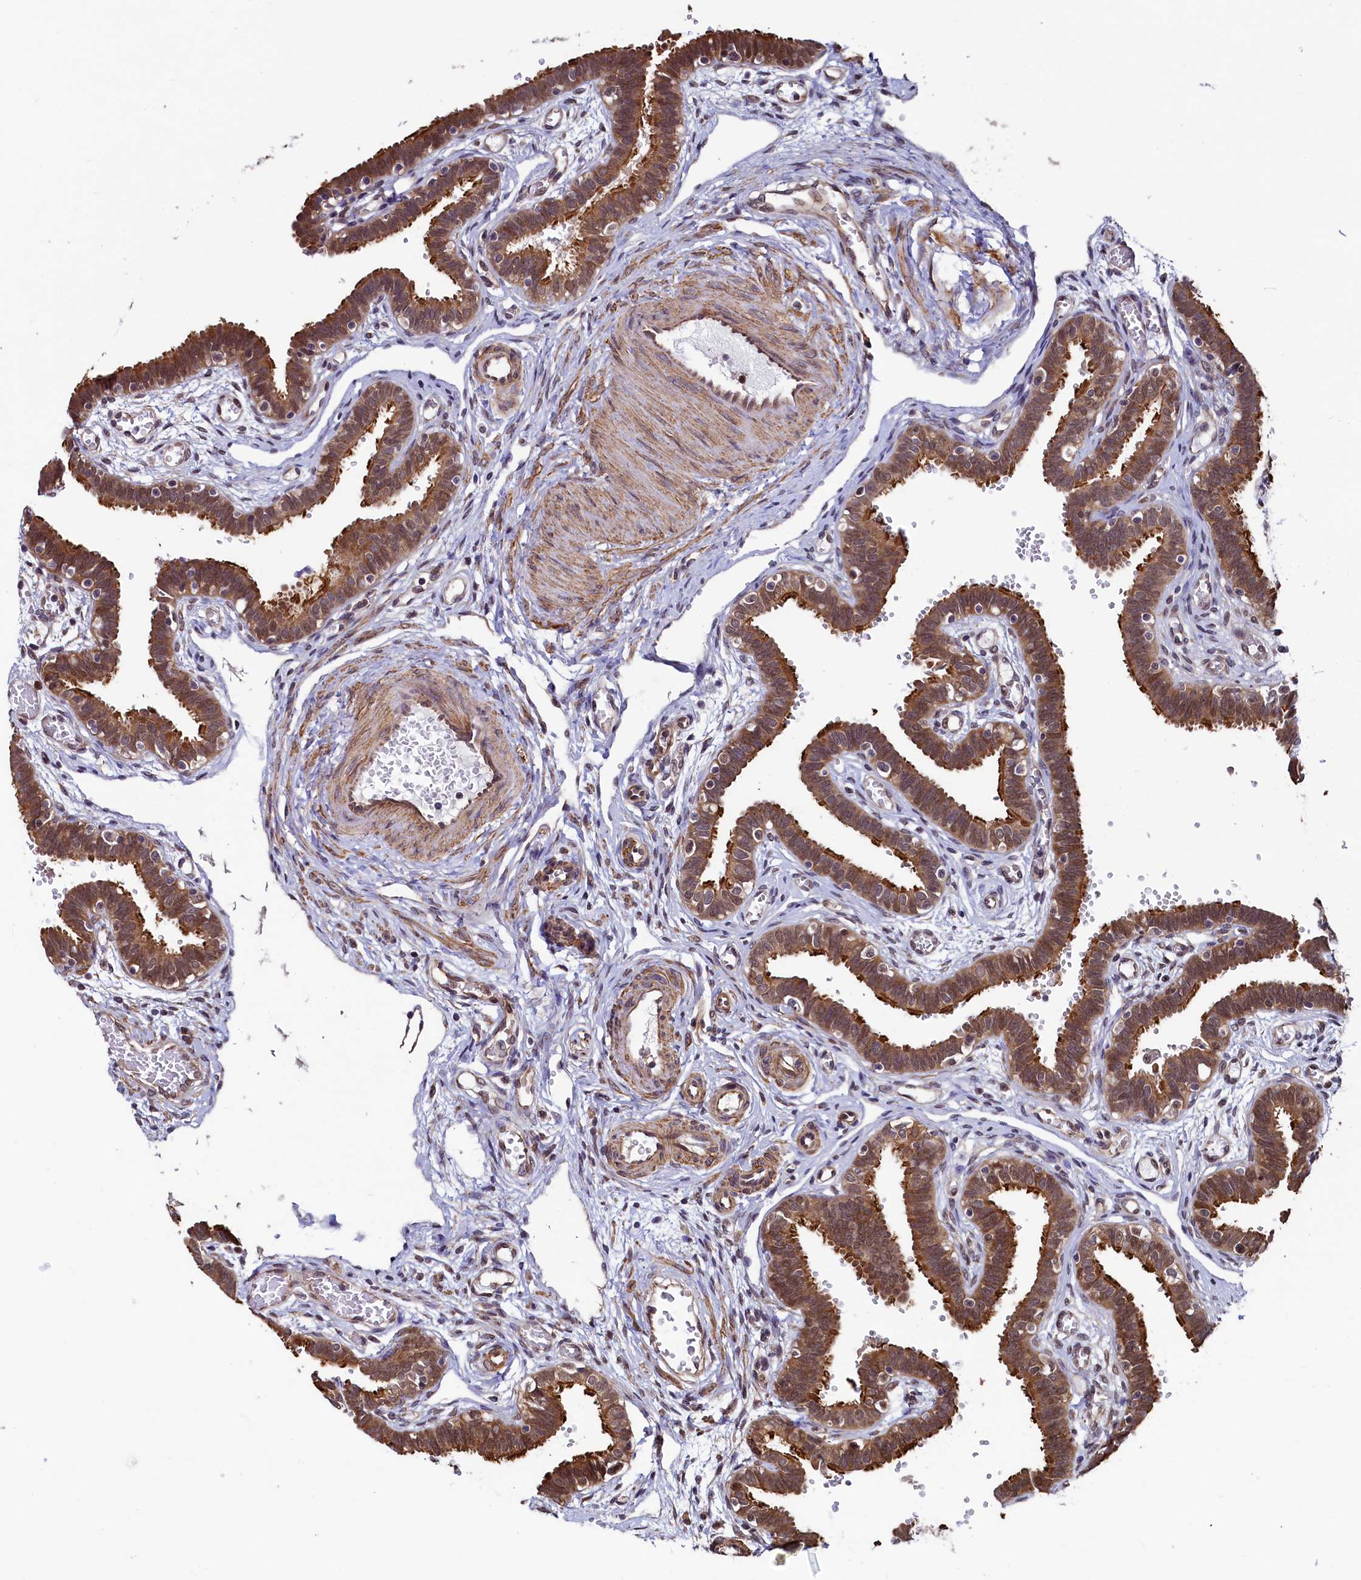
{"staining": {"intensity": "strong", "quantity": "25%-75%", "location": "cytoplasmic/membranous"}, "tissue": "fallopian tube", "cell_type": "Glandular cells", "image_type": "normal", "snomed": [{"axis": "morphology", "description": "Normal tissue, NOS"}, {"axis": "topography", "description": "Fallopian tube"}, {"axis": "topography", "description": "Placenta"}], "caption": "Normal fallopian tube displays strong cytoplasmic/membranous staining in approximately 25%-75% of glandular cells (DAB (3,3'-diaminobenzidine) = brown stain, brightfield microscopy at high magnification)..", "gene": "LEO1", "patient": {"sex": "female", "age": 32}}